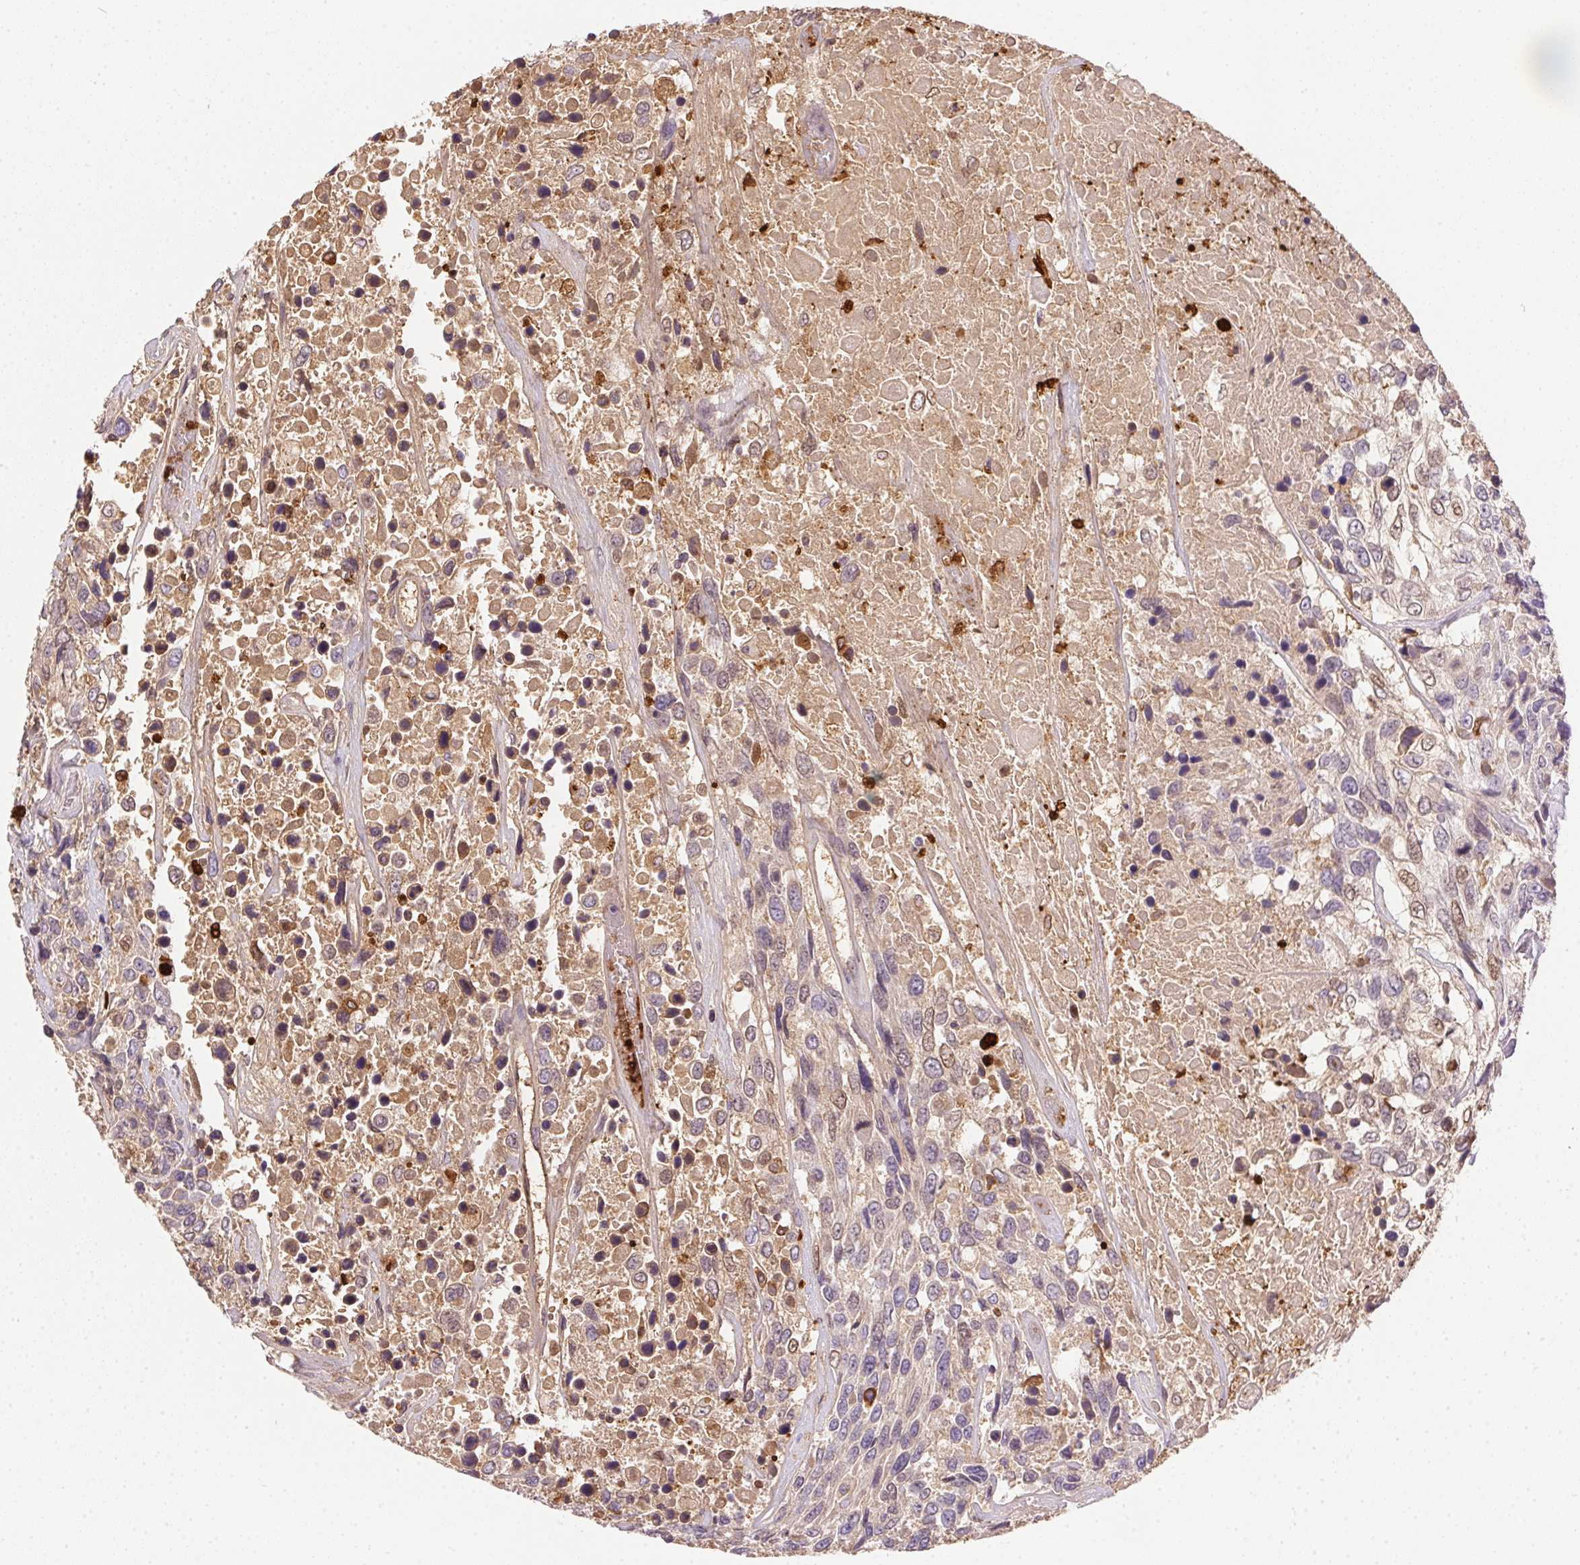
{"staining": {"intensity": "negative", "quantity": "none", "location": "none"}, "tissue": "urothelial cancer", "cell_type": "Tumor cells", "image_type": "cancer", "snomed": [{"axis": "morphology", "description": "Urothelial carcinoma, High grade"}, {"axis": "topography", "description": "Urinary bladder"}], "caption": "High-grade urothelial carcinoma was stained to show a protein in brown. There is no significant staining in tumor cells.", "gene": "ORM1", "patient": {"sex": "female", "age": 70}}